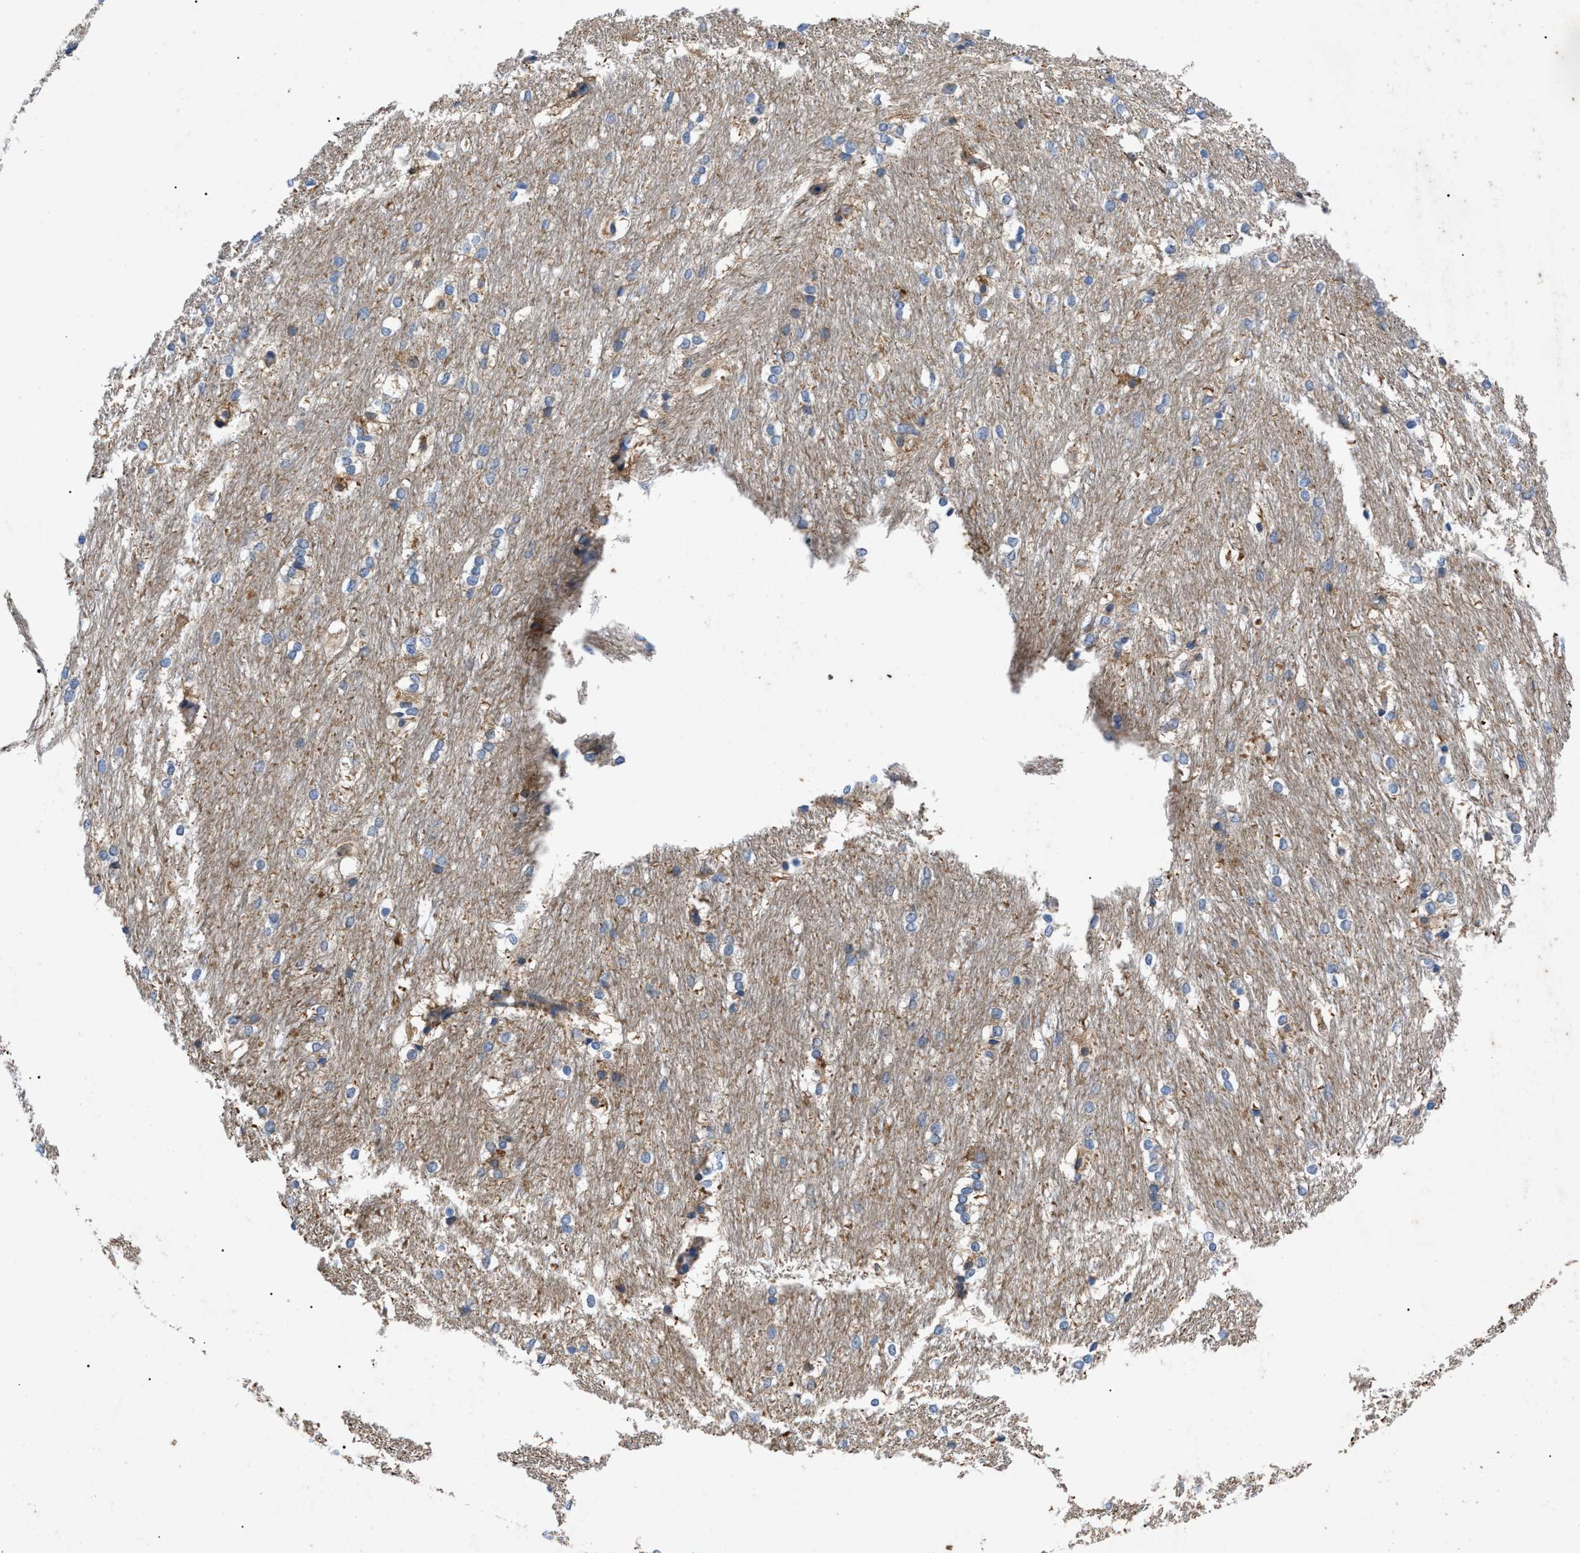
{"staining": {"intensity": "moderate", "quantity": "<25%", "location": "cytoplasmic/membranous"}, "tissue": "caudate", "cell_type": "Glial cells", "image_type": "normal", "snomed": [{"axis": "morphology", "description": "Normal tissue, NOS"}, {"axis": "topography", "description": "Lateral ventricle wall"}], "caption": "An immunohistochemistry photomicrograph of unremarkable tissue is shown. Protein staining in brown highlights moderate cytoplasmic/membranous positivity in caudate within glial cells.", "gene": "HSPB8", "patient": {"sex": "female", "age": 19}}